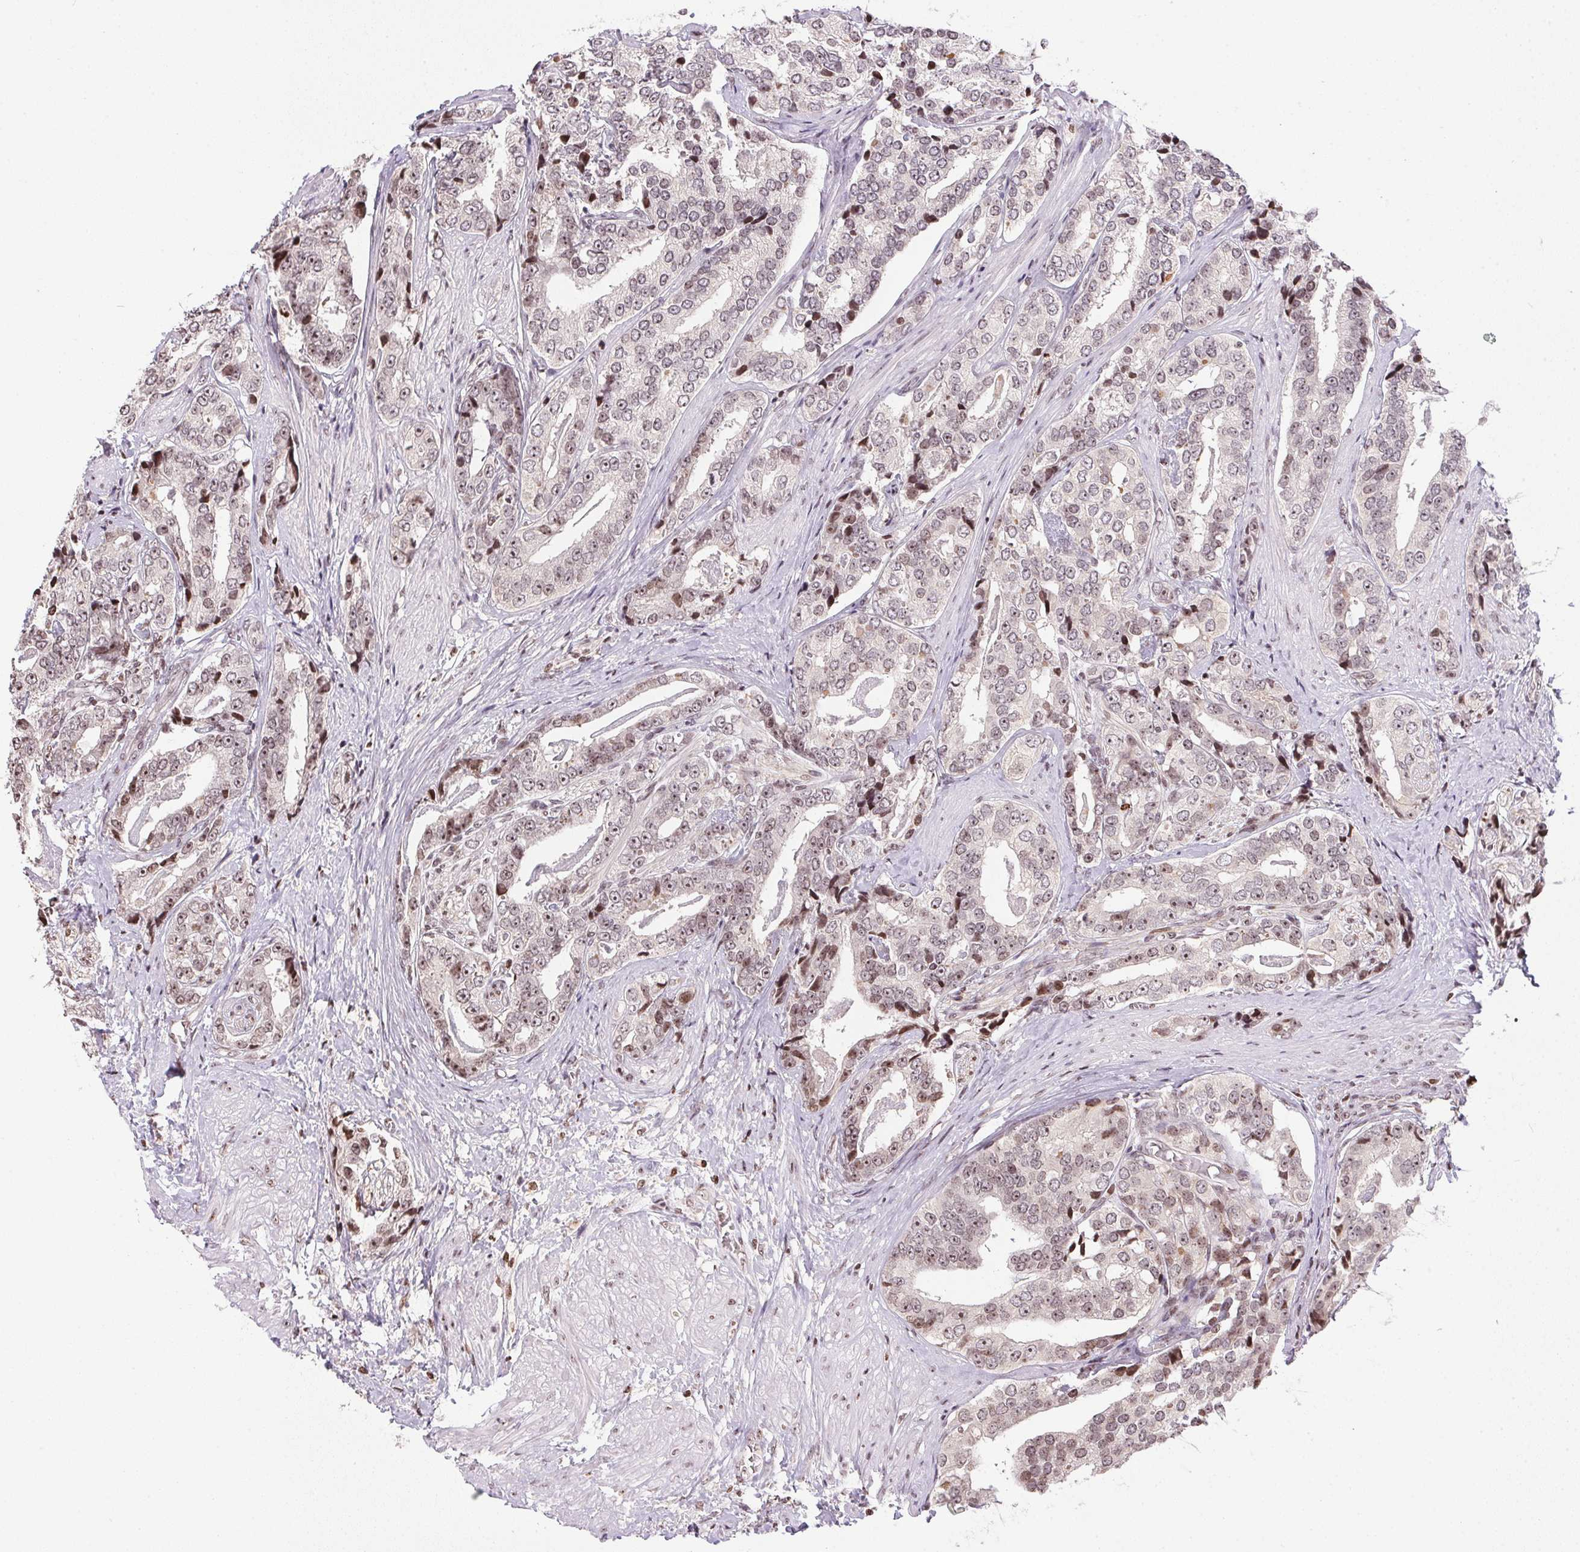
{"staining": {"intensity": "moderate", "quantity": "25%-75%", "location": "nuclear"}, "tissue": "prostate cancer", "cell_type": "Tumor cells", "image_type": "cancer", "snomed": [{"axis": "morphology", "description": "Adenocarcinoma, High grade"}, {"axis": "topography", "description": "Prostate"}], "caption": "A medium amount of moderate nuclear positivity is appreciated in about 25%-75% of tumor cells in prostate cancer tissue. (DAB IHC, brown staining for protein, blue staining for nuclei).", "gene": "RNF181", "patient": {"sex": "male", "age": 71}}